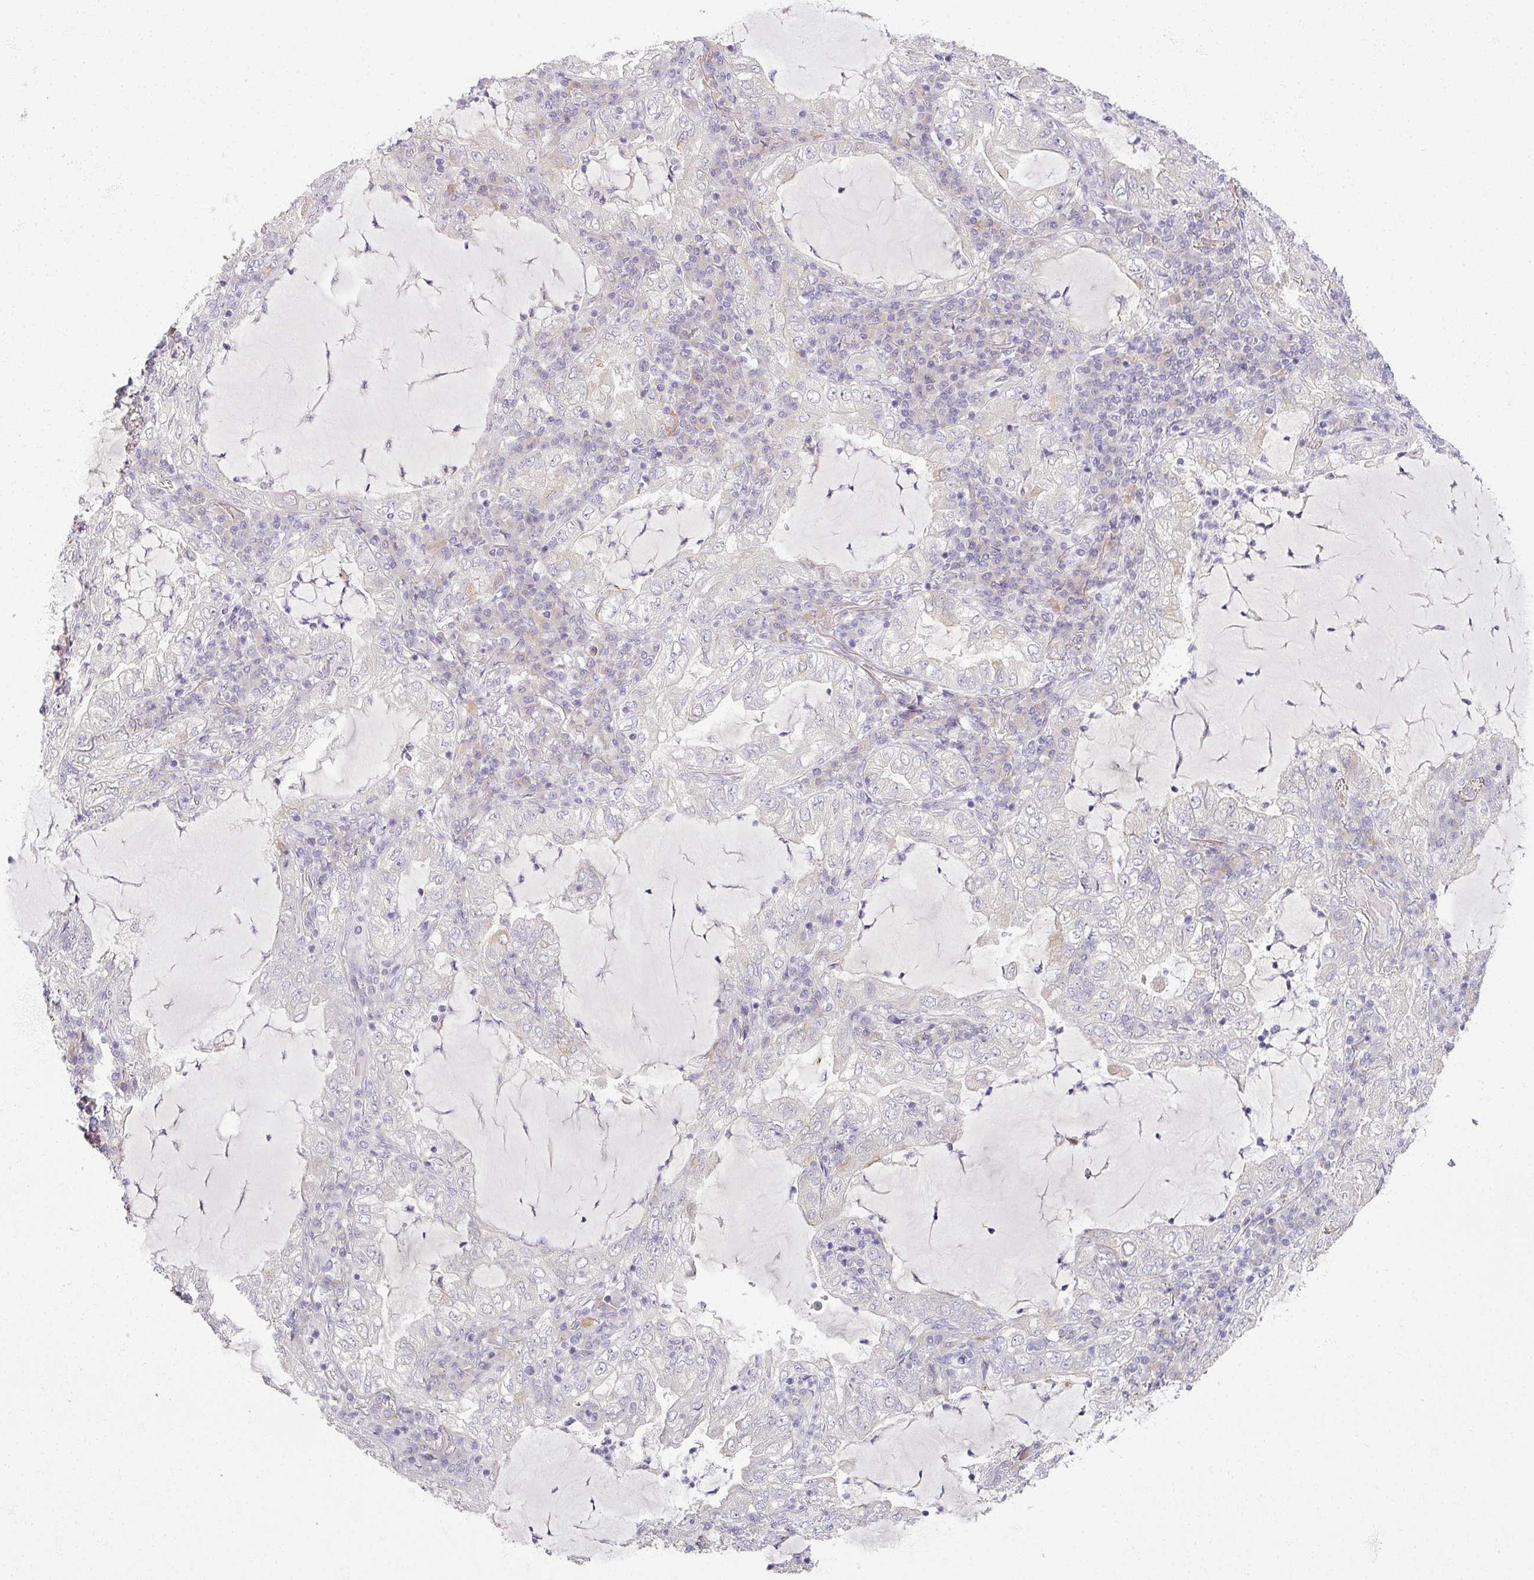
{"staining": {"intensity": "negative", "quantity": "none", "location": "none"}, "tissue": "lung cancer", "cell_type": "Tumor cells", "image_type": "cancer", "snomed": [{"axis": "morphology", "description": "Adenocarcinoma, NOS"}, {"axis": "topography", "description": "Lung"}], "caption": "An immunohistochemistry photomicrograph of lung cancer is shown. There is no staining in tumor cells of lung cancer.", "gene": "MYMK", "patient": {"sex": "female", "age": 73}}